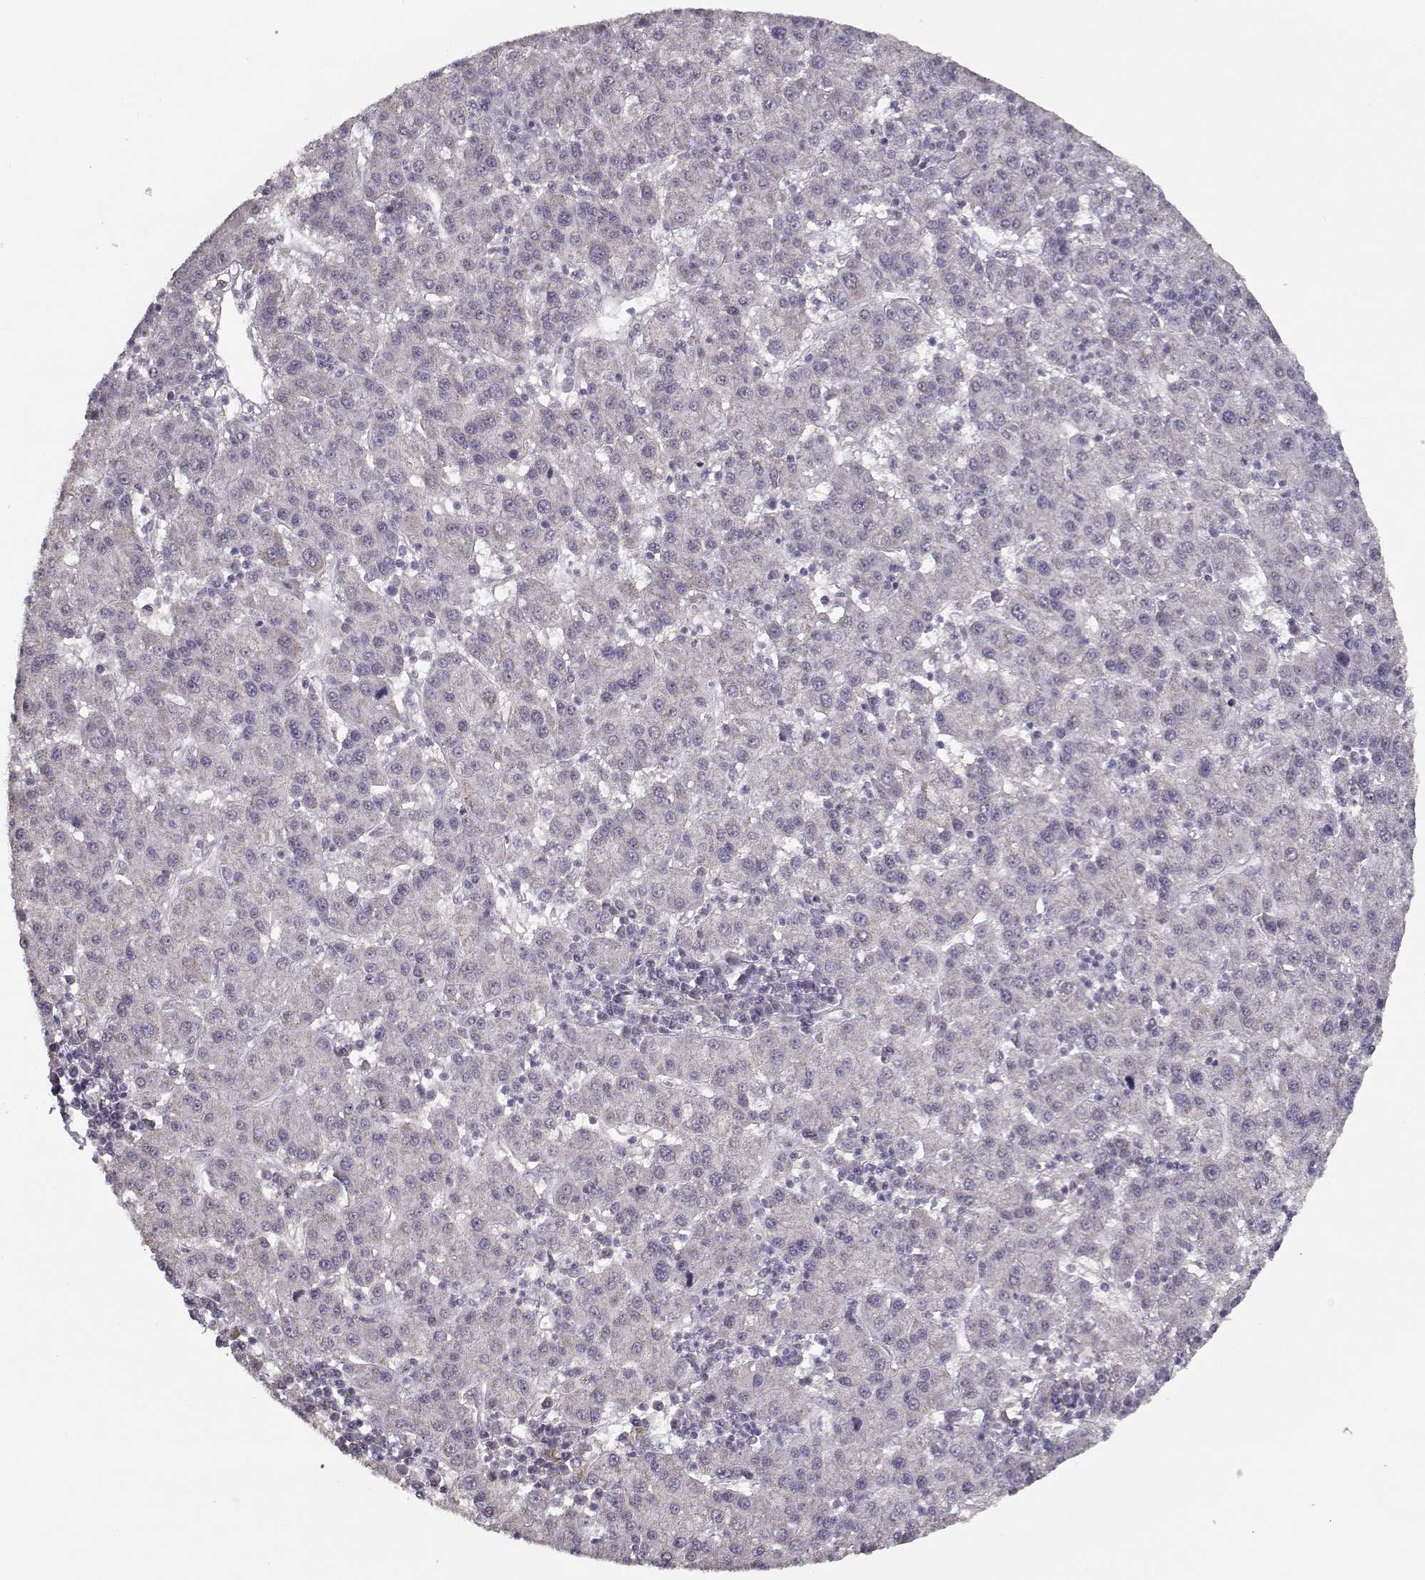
{"staining": {"intensity": "negative", "quantity": "none", "location": "none"}, "tissue": "liver cancer", "cell_type": "Tumor cells", "image_type": "cancer", "snomed": [{"axis": "morphology", "description": "Carcinoma, Hepatocellular, NOS"}, {"axis": "topography", "description": "Liver"}], "caption": "IHC micrograph of liver cancer (hepatocellular carcinoma) stained for a protein (brown), which displays no positivity in tumor cells.", "gene": "LAMA2", "patient": {"sex": "female", "age": 60}}